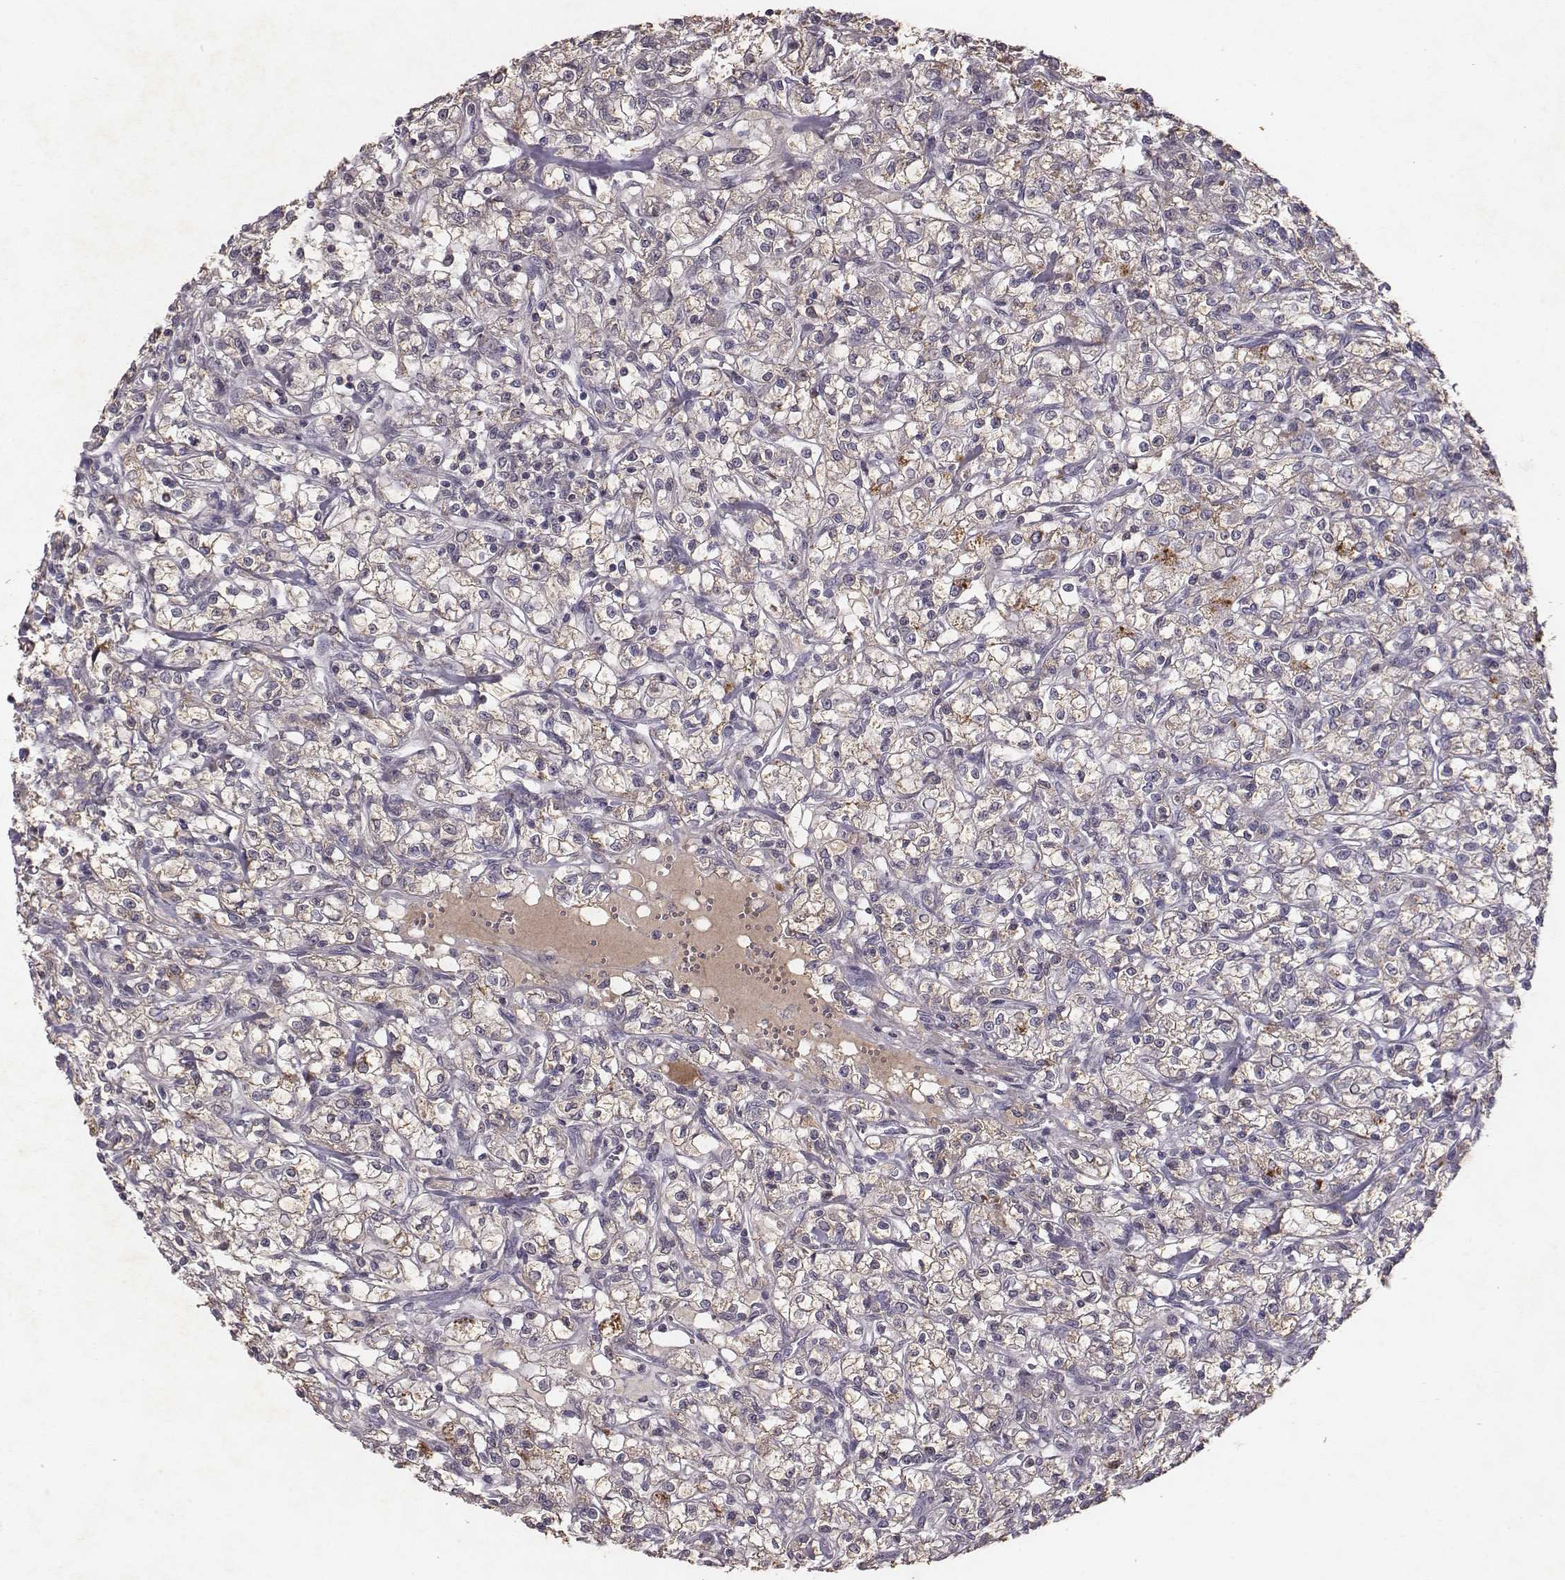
{"staining": {"intensity": "weak", "quantity": "<25%", "location": "cytoplasmic/membranous"}, "tissue": "renal cancer", "cell_type": "Tumor cells", "image_type": "cancer", "snomed": [{"axis": "morphology", "description": "Adenocarcinoma, NOS"}, {"axis": "topography", "description": "Kidney"}], "caption": "A micrograph of human renal cancer is negative for staining in tumor cells.", "gene": "SLC22A6", "patient": {"sex": "female", "age": 59}}